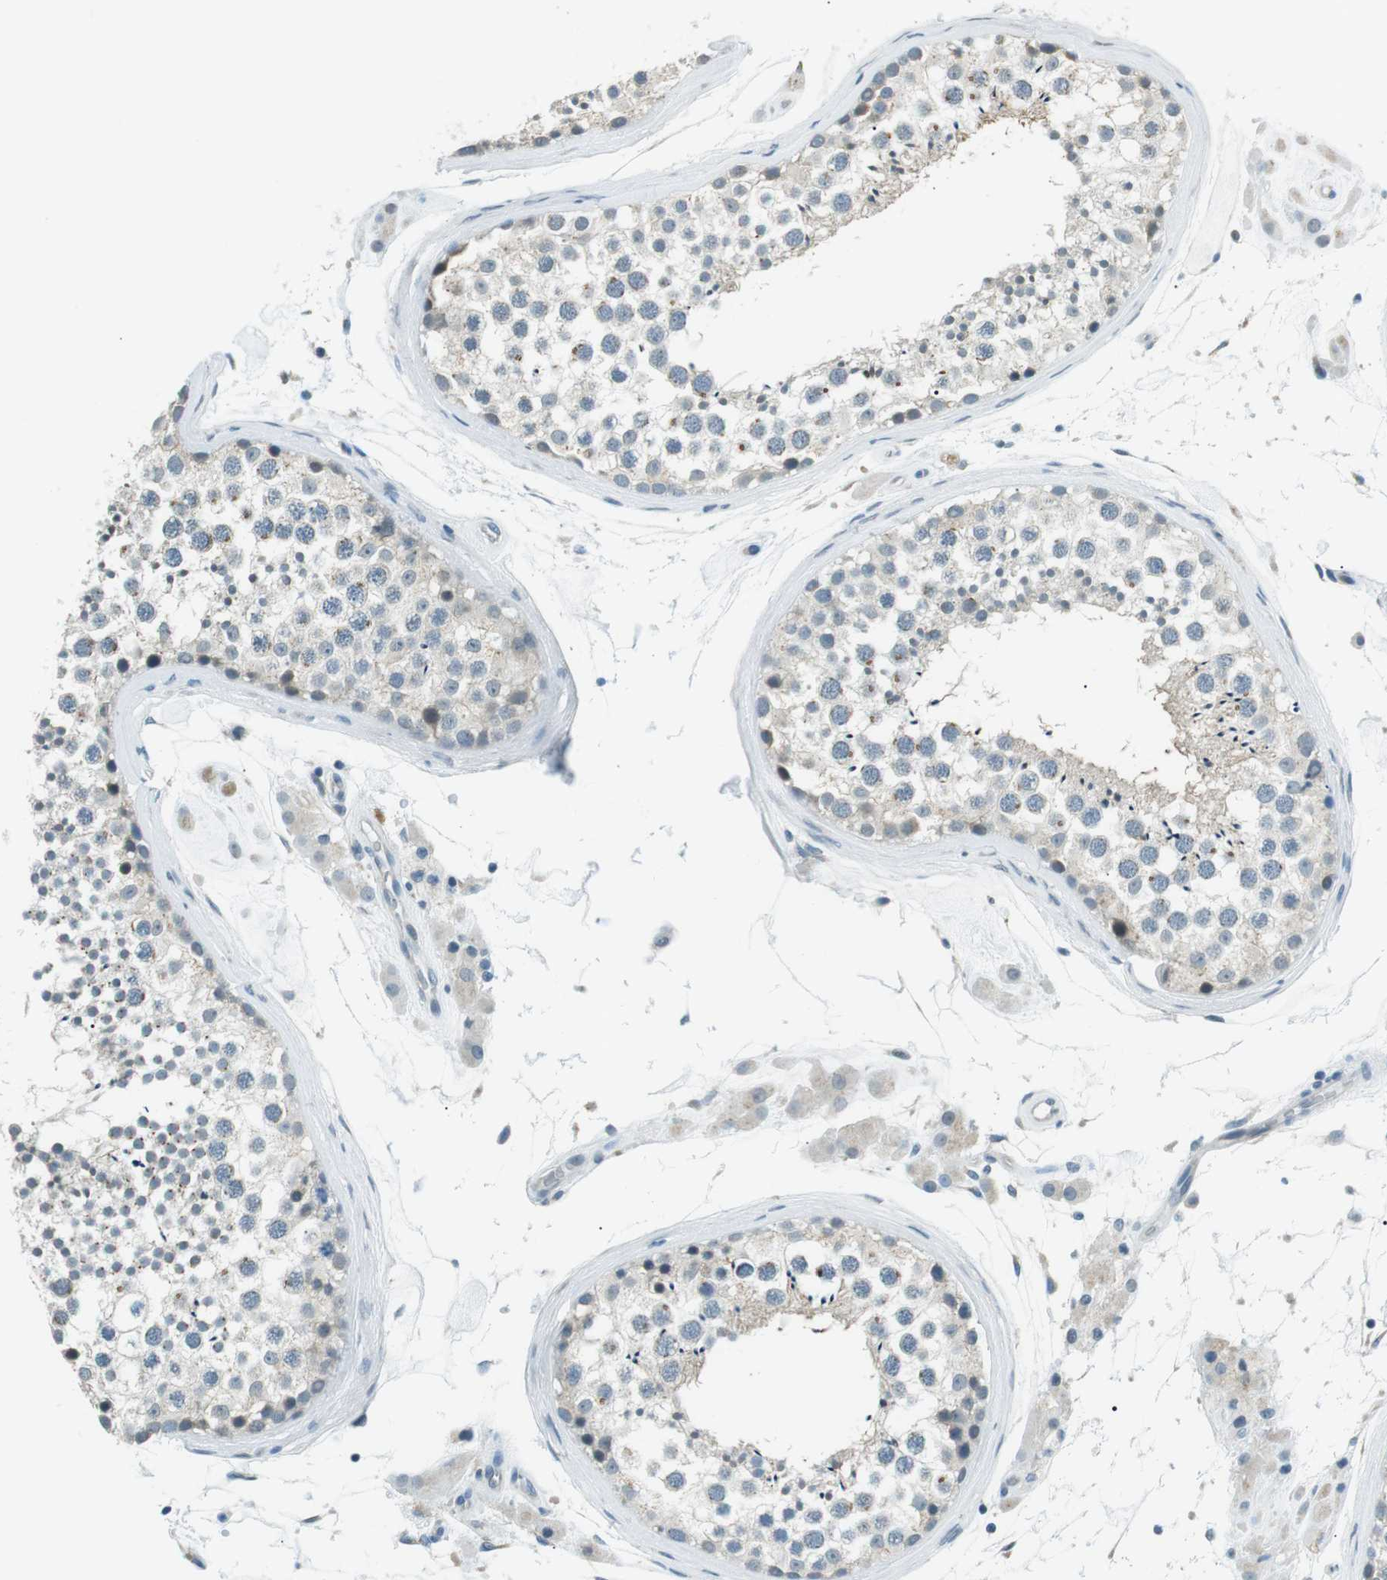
{"staining": {"intensity": "weak", "quantity": "<25%", "location": "cytoplasmic/membranous,nuclear"}, "tissue": "testis", "cell_type": "Cells in seminiferous ducts", "image_type": "normal", "snomed": [{"axis": "morphology", "description": "Normal tissue, NOS"}, {"axis": "topography", "description": "Testis"}], "caption": "An immunohistochemistry (IHC) micrograph of benign testis is shown. There is no staining in cells in seminiferous ducts of testis. (Immunohistochemistry, brightfield microscopy, high magnification).", "gene": "ENSG00000289724", "patient": {"sex": "male", "age": 46}}